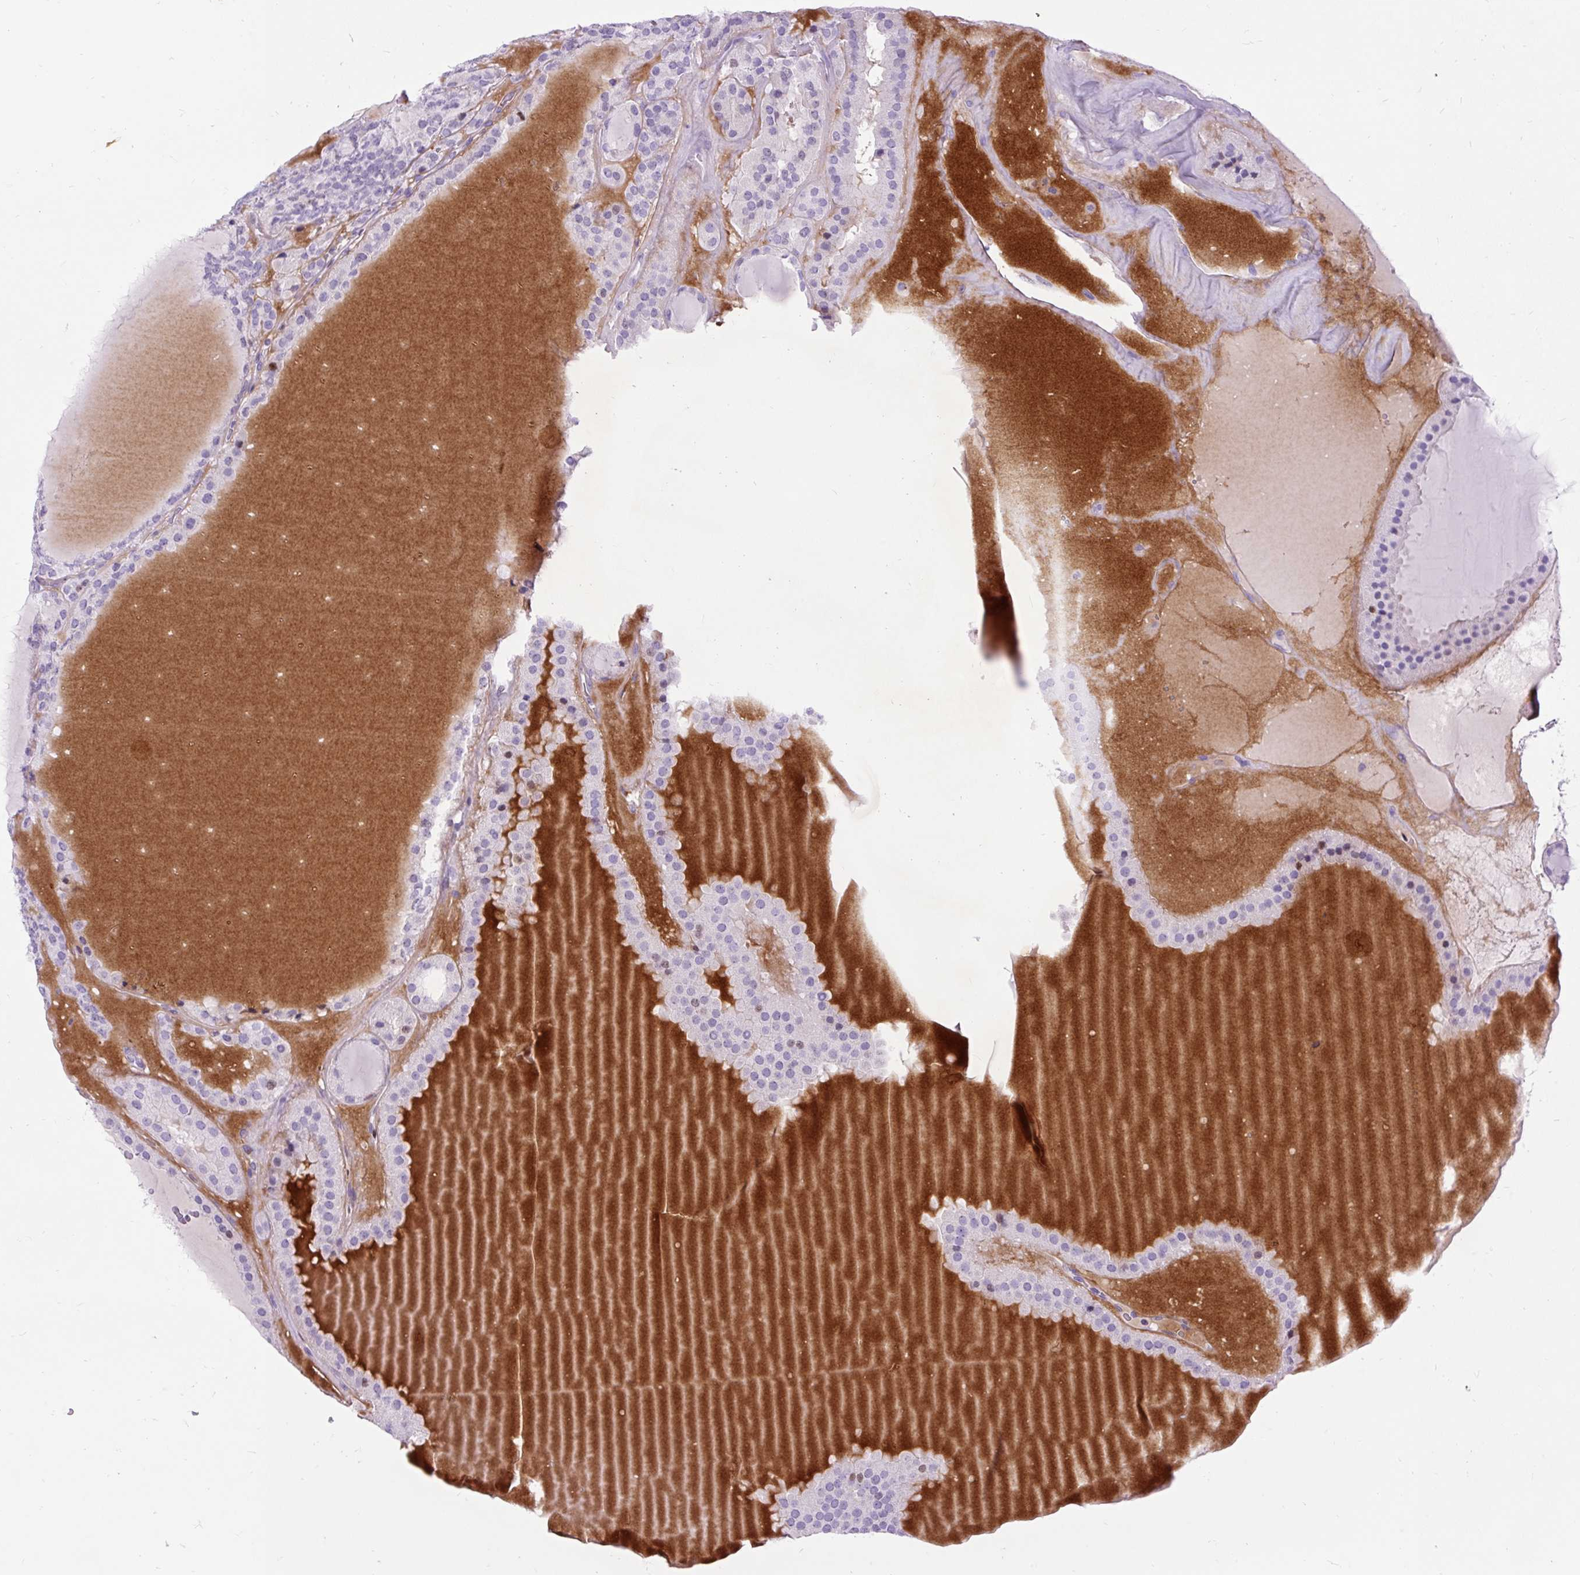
{"staining": {"intensity": "negative", "quantity": "none", "location": "none"}, "tissue": "thyroid cancer", "cell_type": "Tumor cells", "image_type": "cancer", "snomed": [{"axis": "morphology", "description": "Follicular adenoma carcinoma, NOS"}, {"axis": "topography", "description": "Thyroid gland"}], "caption": "Thyroid cancer (follicular adenoma carcinoma) was stained to show a protein in brown. There is no significant expression in tumor cells.", "gene": "SPC24", "patient": {"sex": "female", "age": 63}}